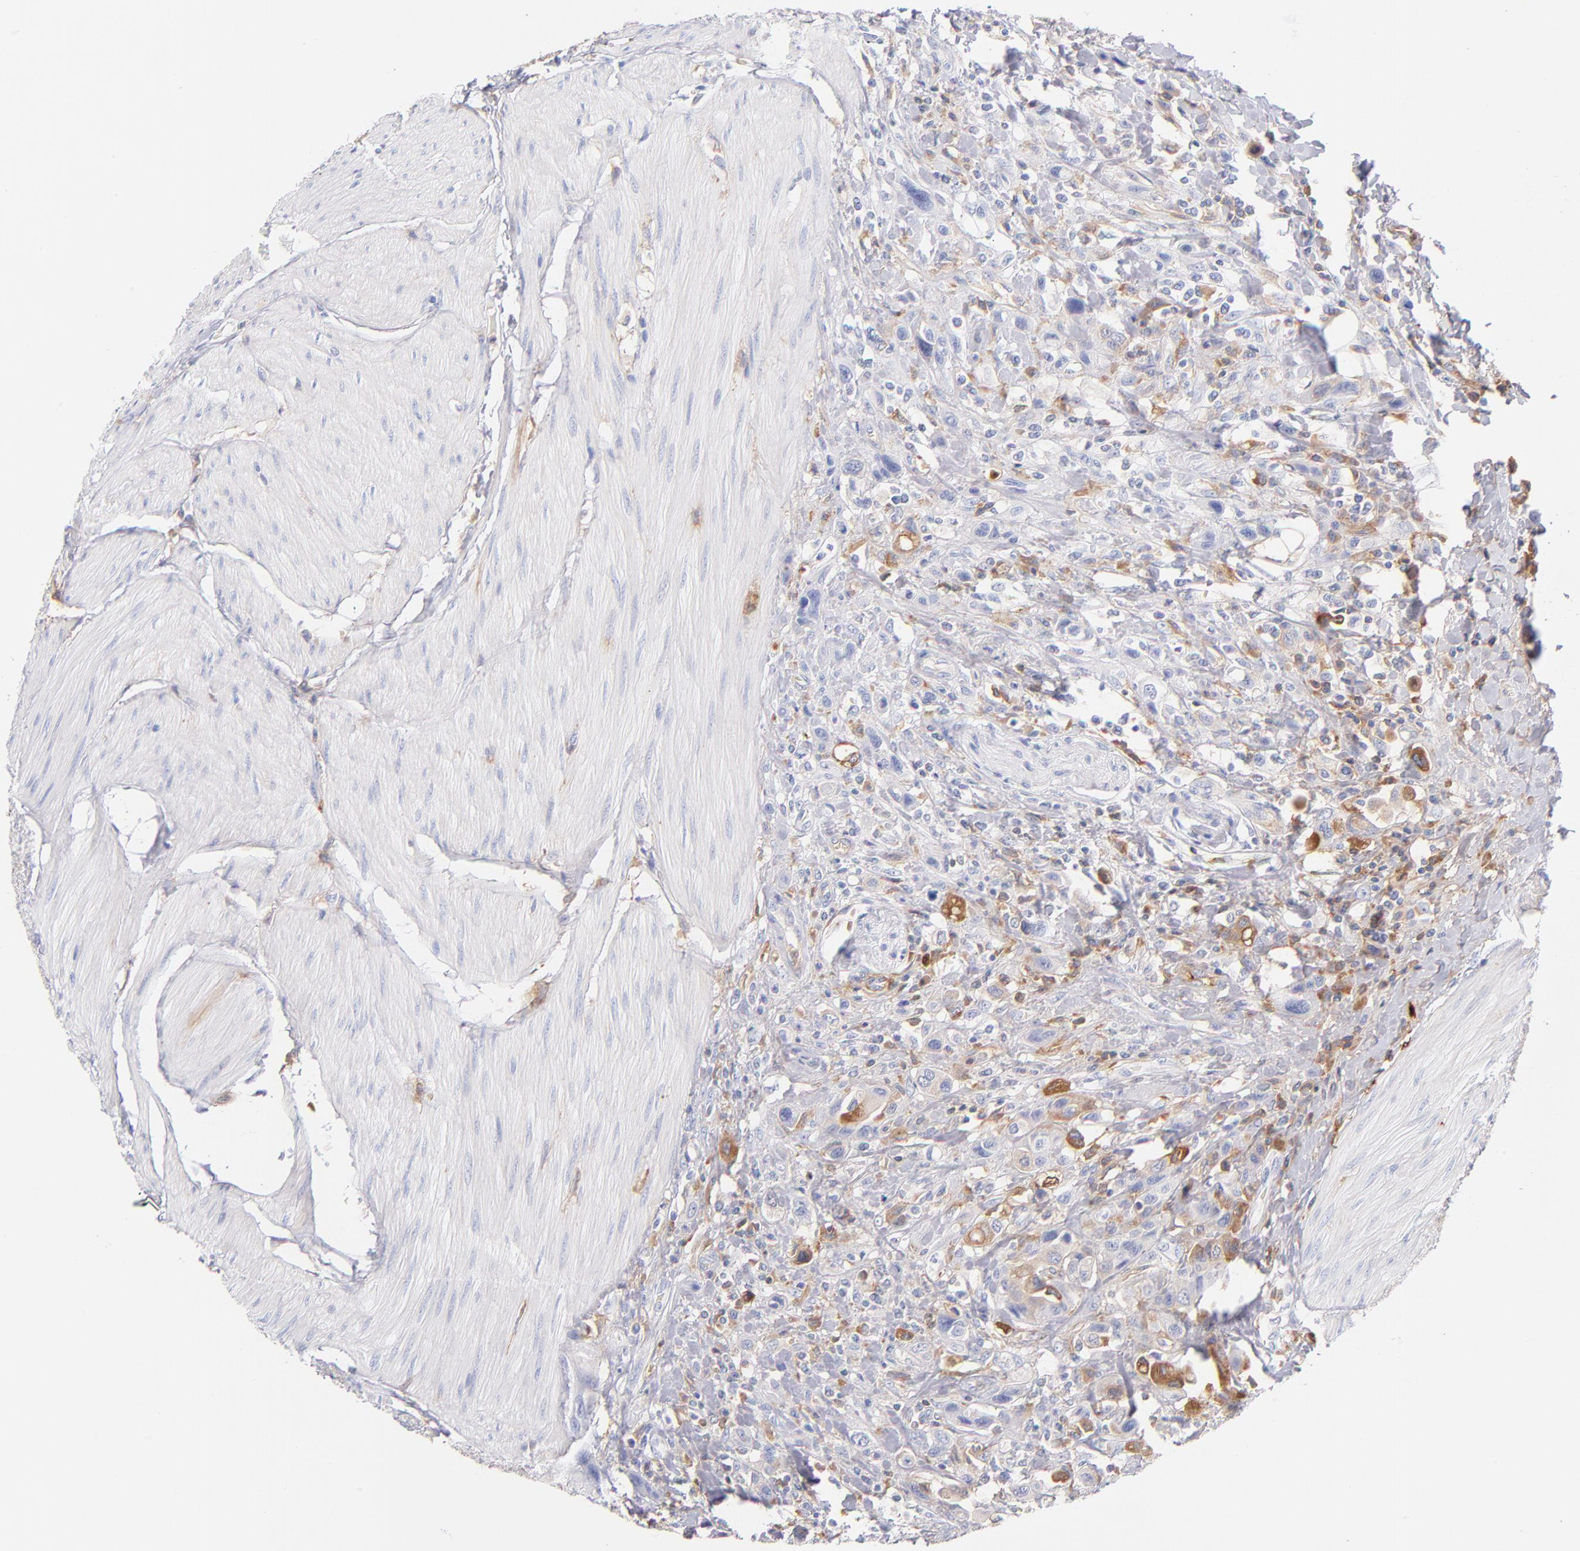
{"staining": {"intensity": "weak", "quantity": "<25%", "location": "cytoplasmic/membranous"}, "tissue": "urothelial cancer", "cell_type": "Tumor cells", "image_type": "cancer", "snomed": [{"axis": "morphology", "description": "Urothelial carcinoma, High grade"}, {"axis": "topography", "description": "Urinary bladder"}], "caption": "Immunohistochemistry of urothelial cancer reveals no expression in tumor cells.", "gene": "HP", "patient": {"sex": "male", "age": 50}}